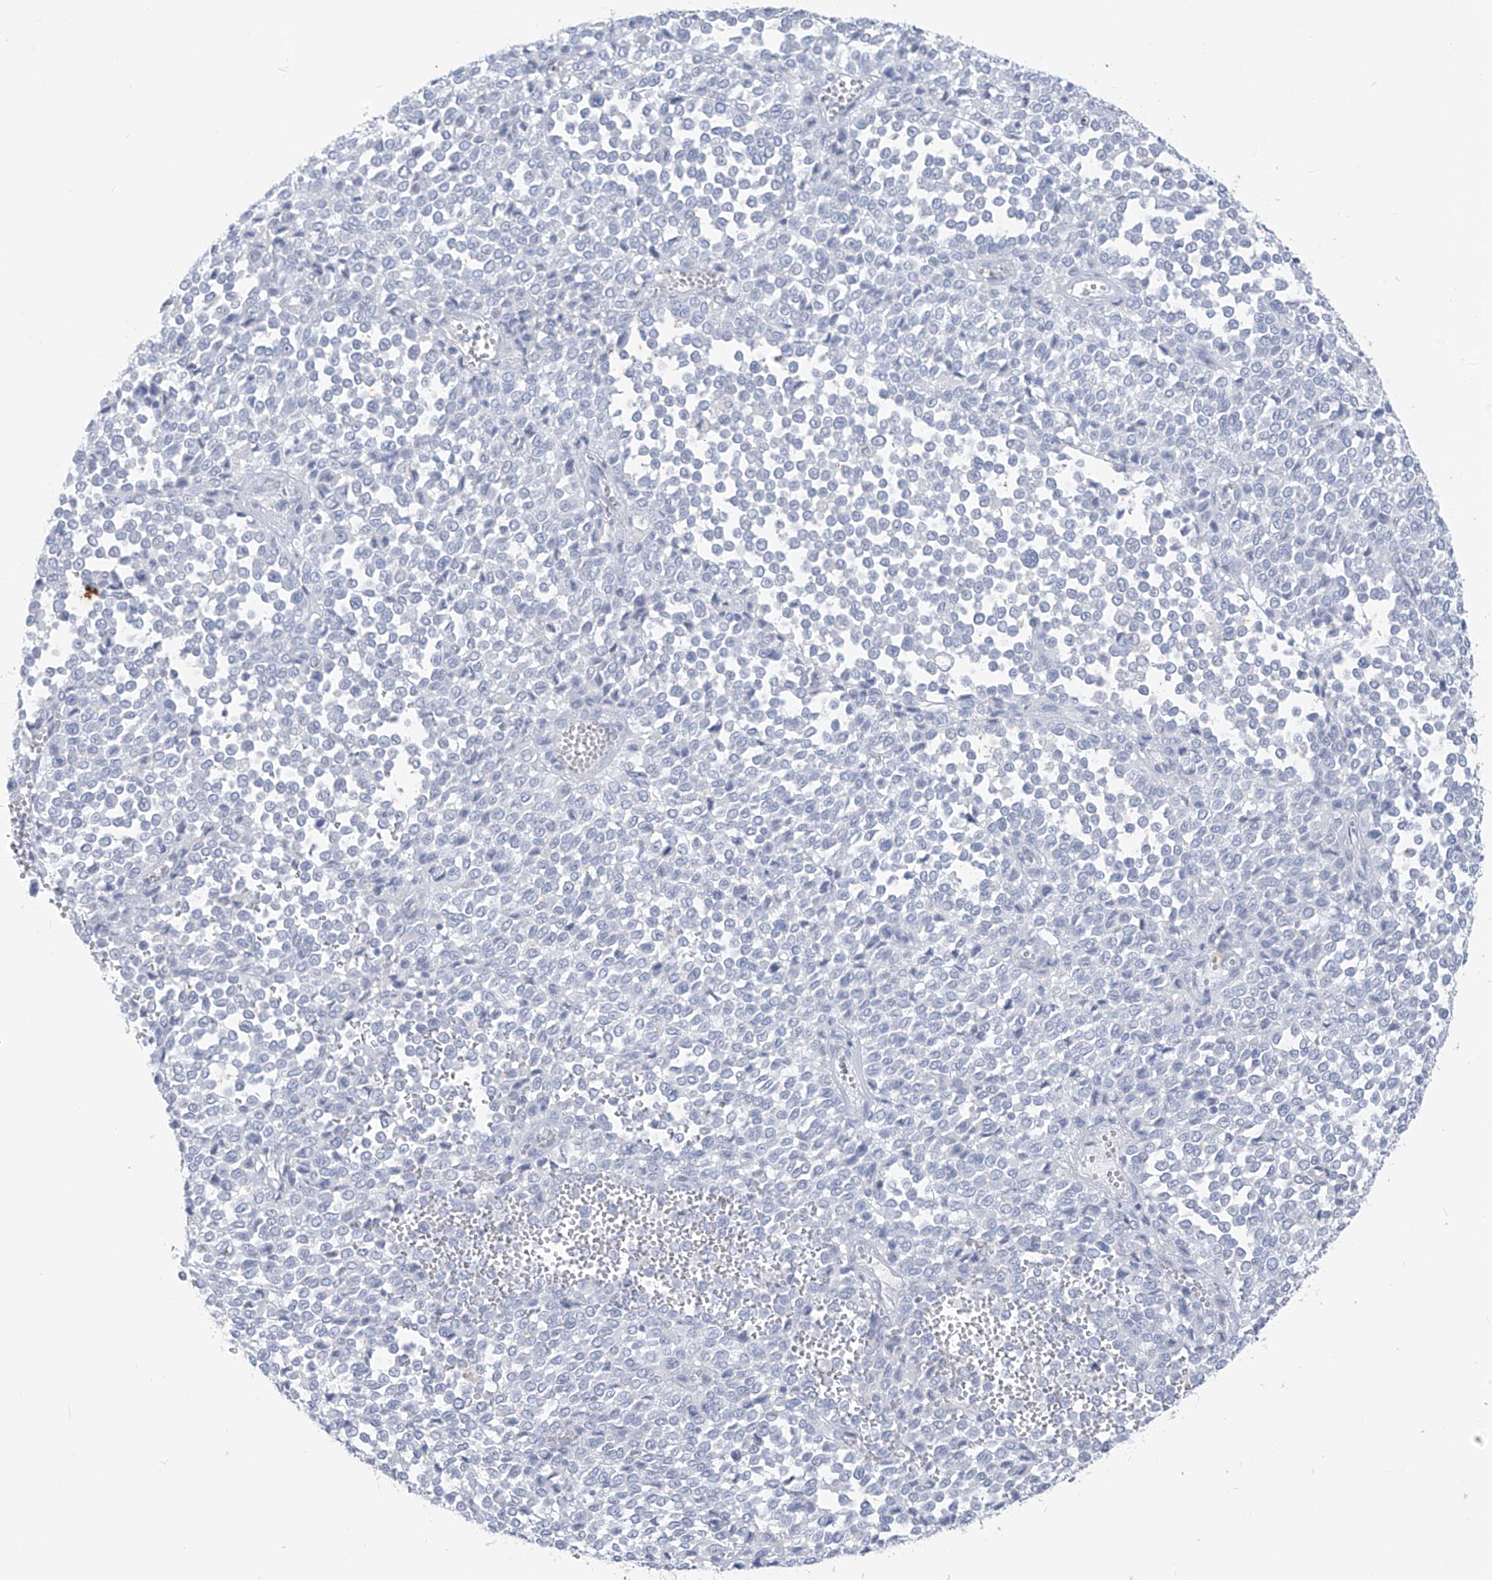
{"staining": {"intensity": "negative", "quantity": "none", "location": "none"}, "tissue": "melanoma", "cell_type": "Tumor cells", "image_type": "cancer", "snomed": [{"axis": "morphology", "description": "Malignant melanoma, Metastatic site"}, {"axis": "topography", "description": "Pancreas"}], "caption": "Human malignant melanoma (metastatic site) stained for a protein using IHC exhibits no staining in tumor cells.", "gene": "CX3CR1", "patient": {"sex": "female", "age": 30}}